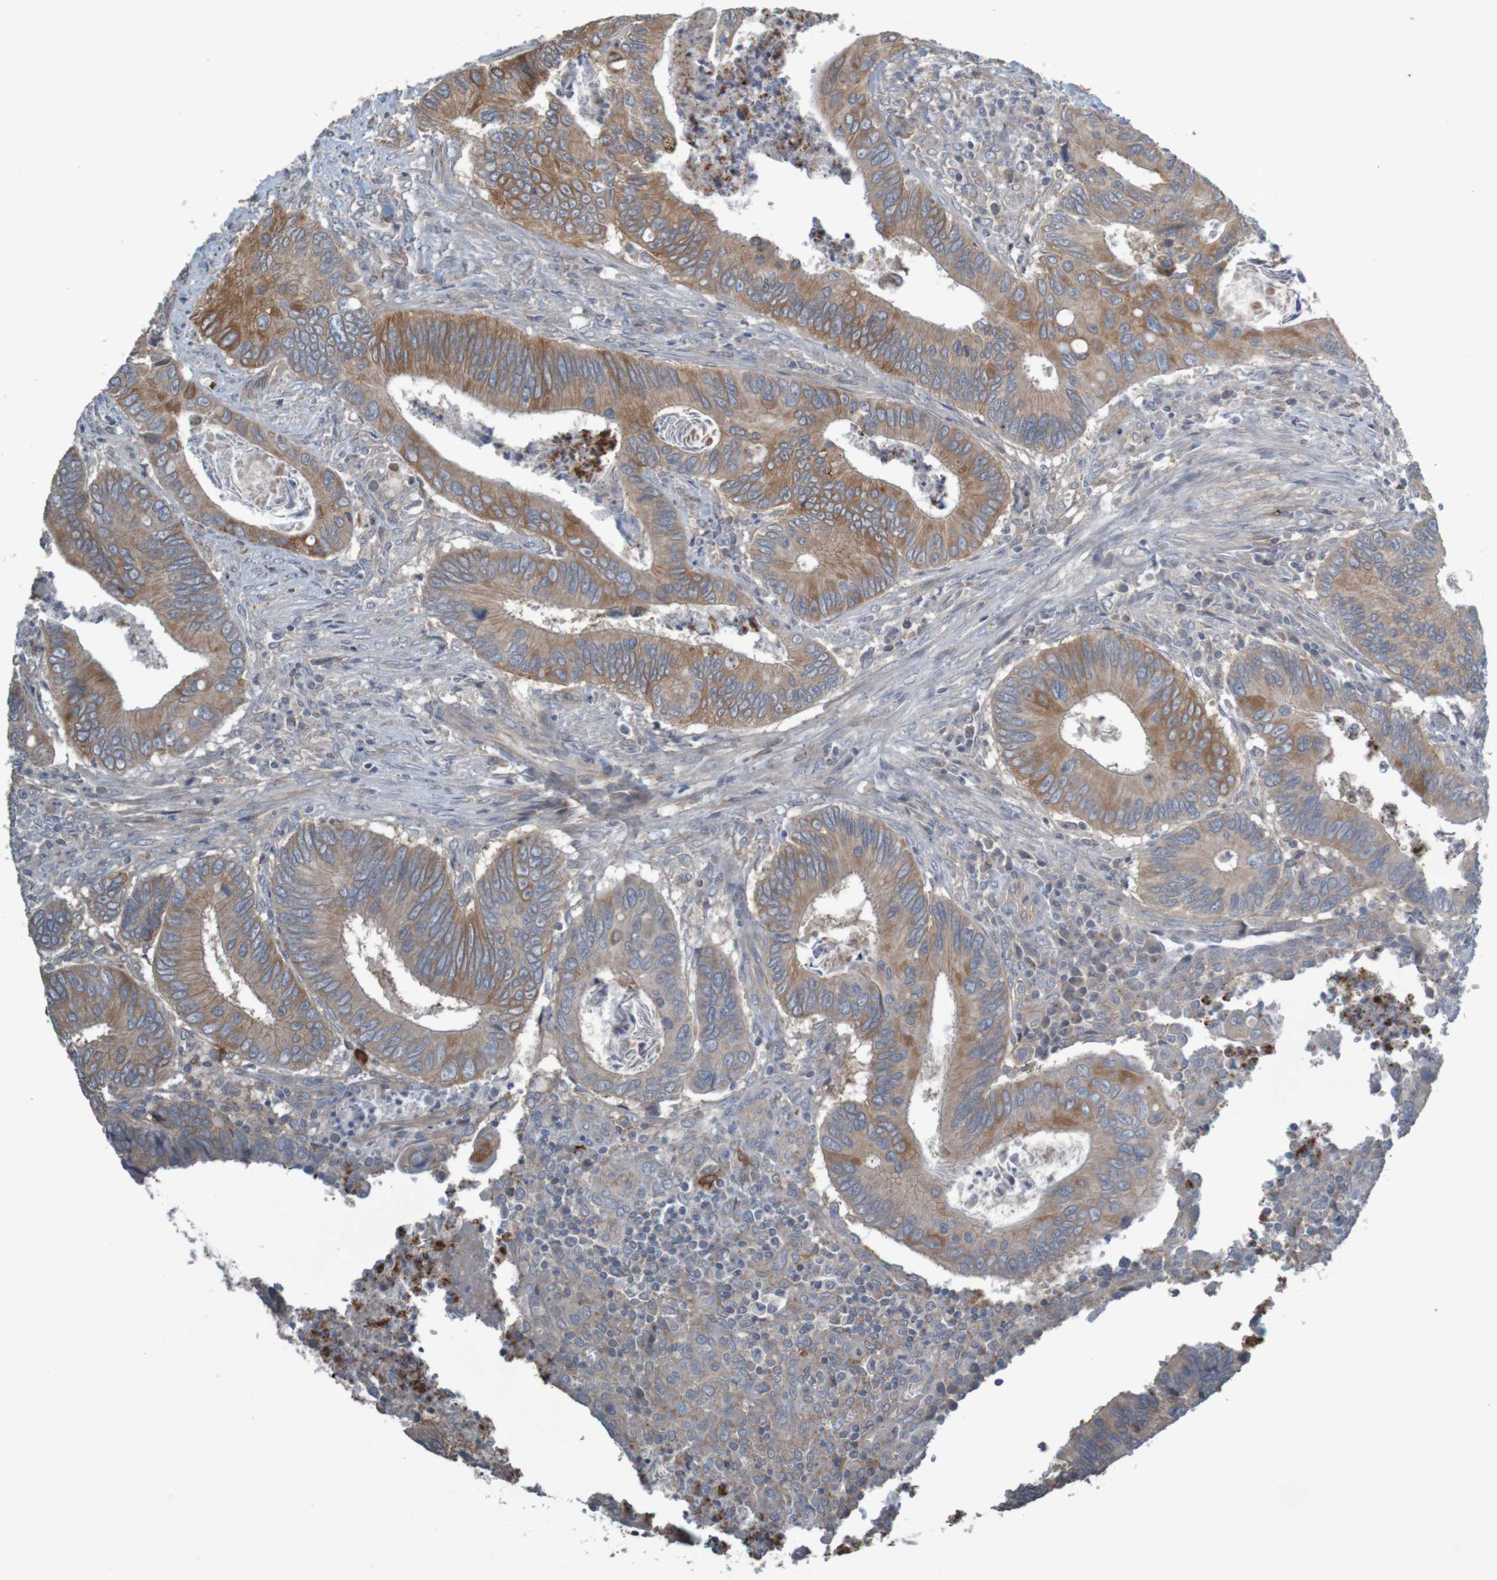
{"staining": {"intensity": "moderate", "quantity": ">75%", "location": "cytoplasmic/membranous"}, "tissue": "colorectal cancer", "cell_type": "Tumor cells", "image_type": "cancer", "snomed": [{"axis": "morphology", "description": "Inflammation, NOS"}, {"axis": "morphology", "description": "Adenocarcinoma, NOS"}, {"axis": "topography", "description": "Colon"}], "caption": "This is an image of immunohistochemistry staining of colorectal adenocarcinoma, which shows moderate expression in the cytoplasmic/membranous of tumor cells.", "gene": "B3GAT2", "patient": {"sex": "male", "age": 72}}